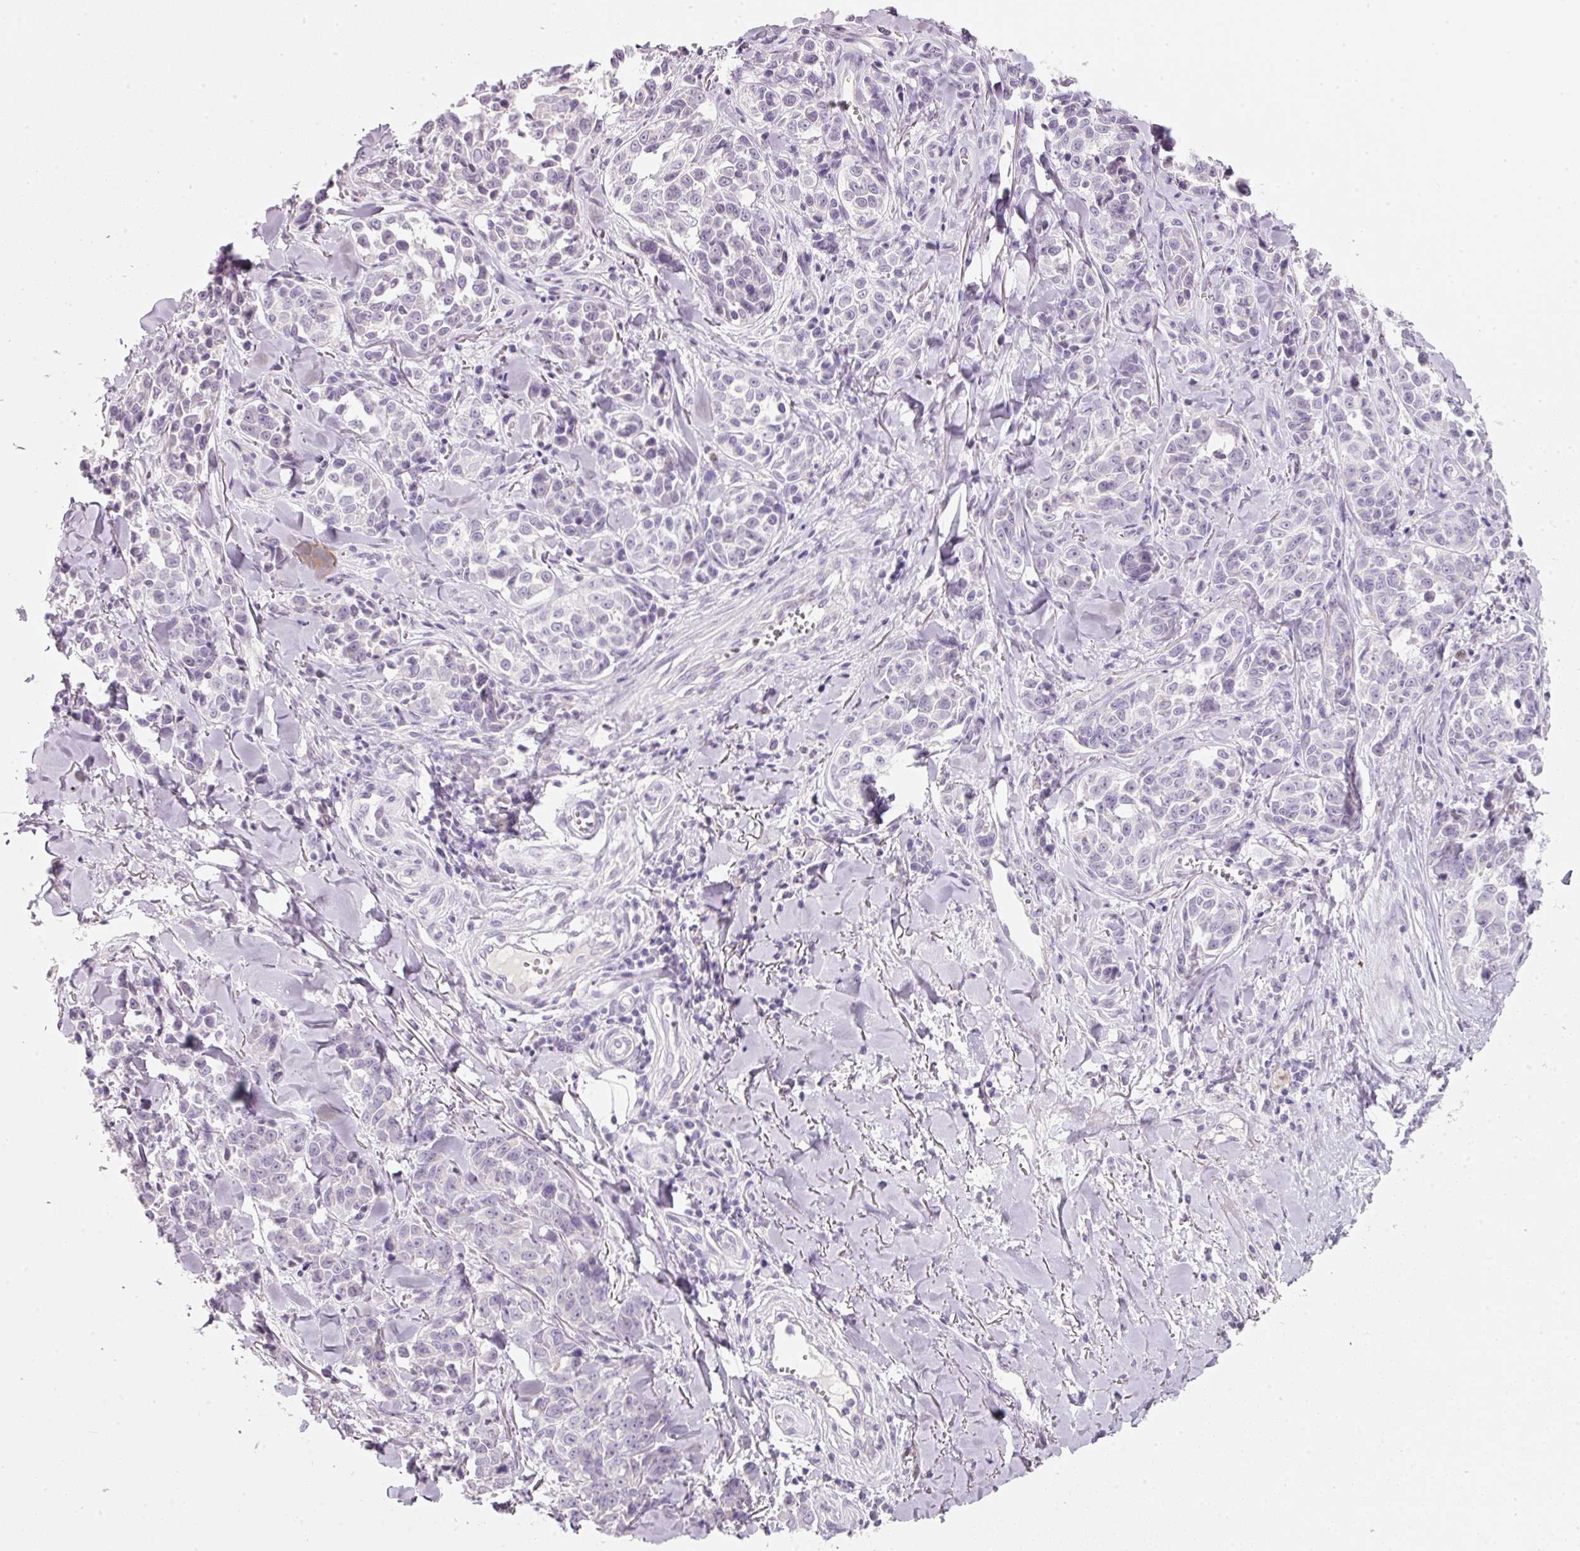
{"staining": {"intensity": "negative", "quantity": "none", "location": "none"}, "tissue": "melanoma", "cell_type": "Tumor cells", "image_type": "cancer", "snomed": [{"axis": "morphology", "description": "Malignant melanoma, NOS"}, {"axis": "topography", "description": "Skin"}], "caption": "Tumor cells show no significant expression in malignant melanoma.", "gene": "ENSG00000206549", "patient": {"sex": "female", "age": 64}}